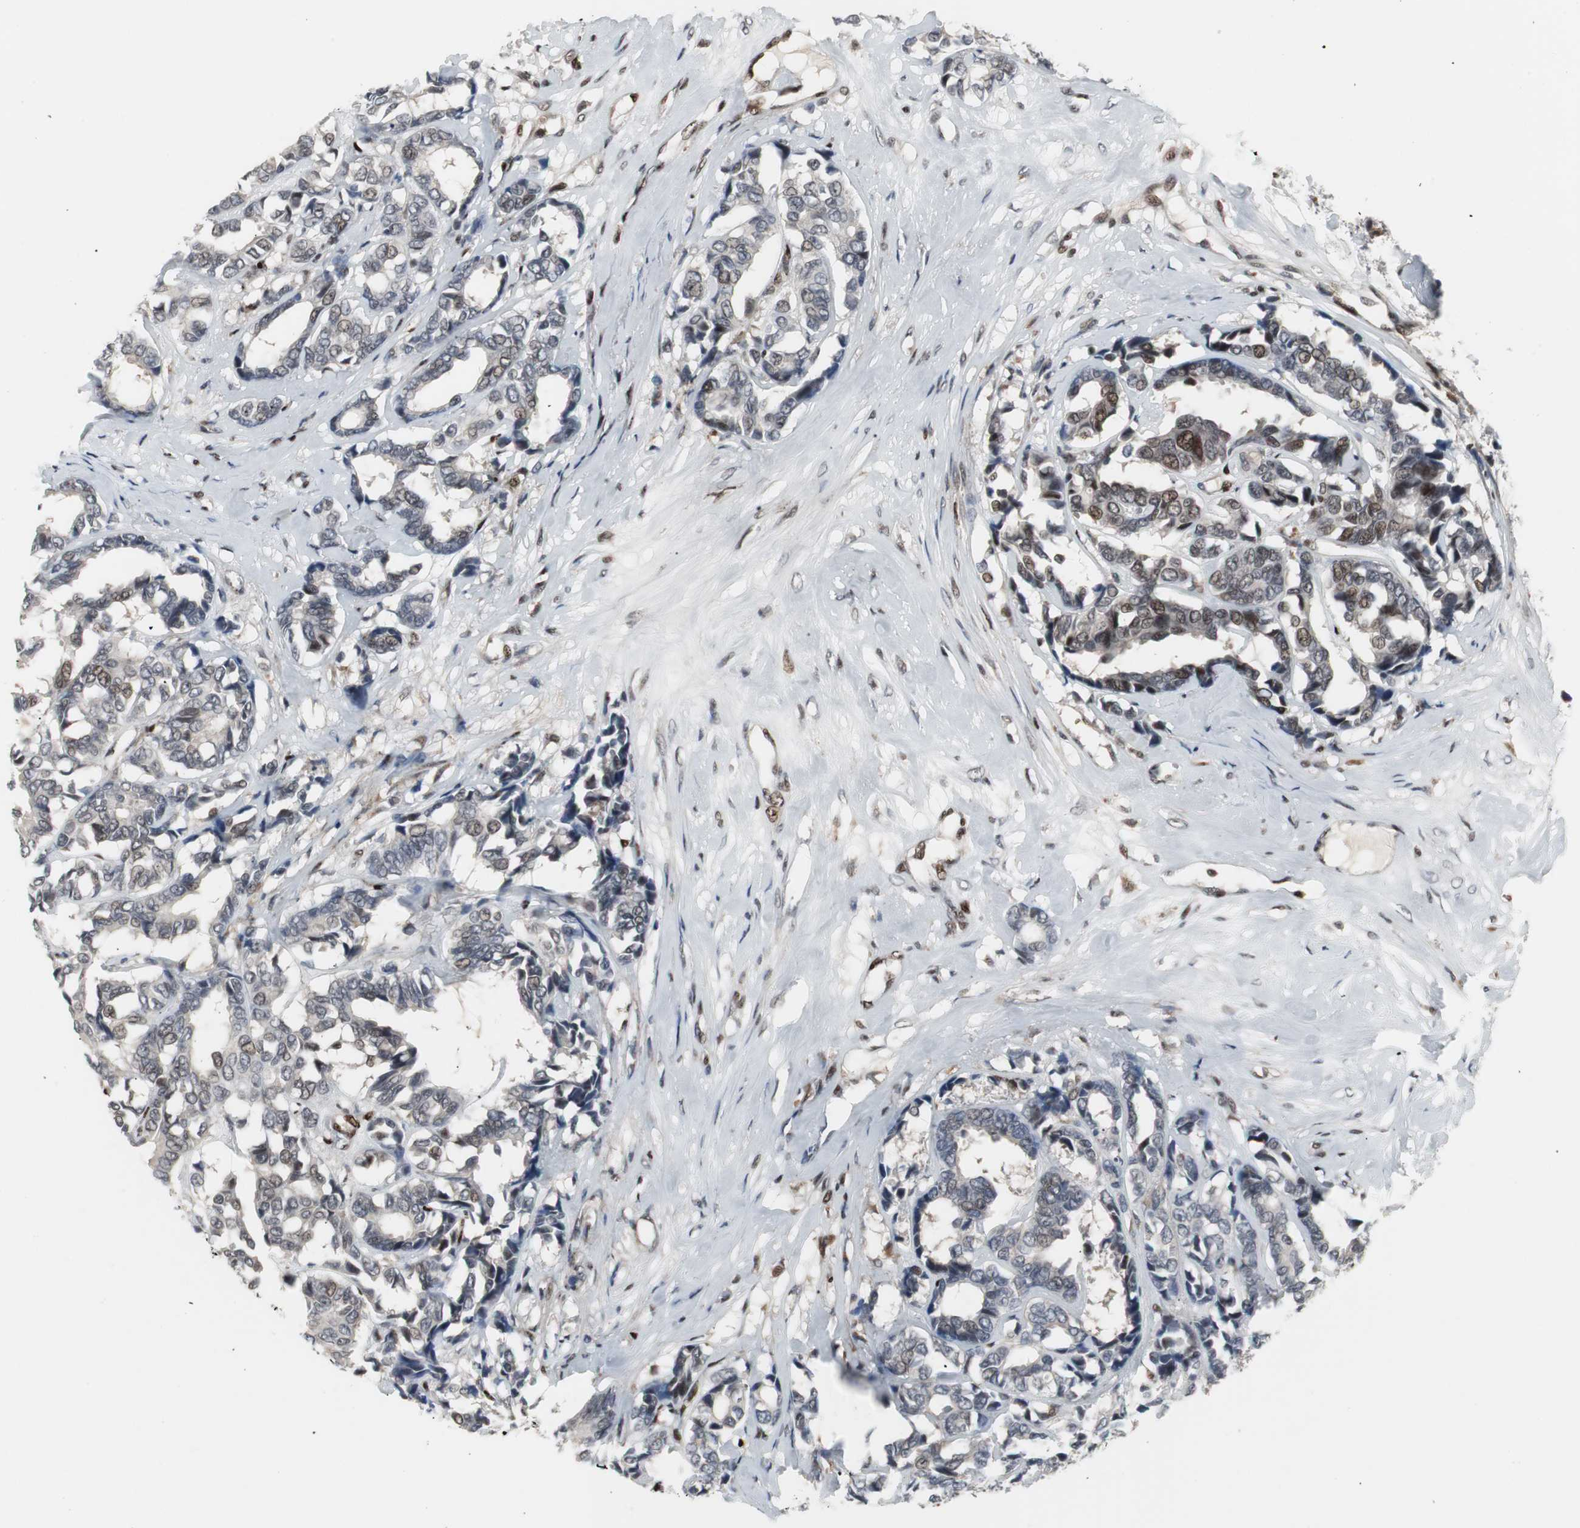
{"staining": {"intensity": "moderate", "quantity": "<25%", "location": "nuclear"}, "tissue": "breast cancer", "cell_type": "Tumor cells", "image_type": "cancer", "snomed": [{"axis": "morphology", "description": "Duct carcinoma"}, {"axis": "topography", "description": "Breast"}], "caption": "Immunohistochemistry (IHC) of human breast infiltrating ductal carcinoma exhibits low levels of moderate nuclear positivity in approximately <25% of tumor cells.", "gene": "GRK2", "patient": {"sex": "female", "age": 87}}